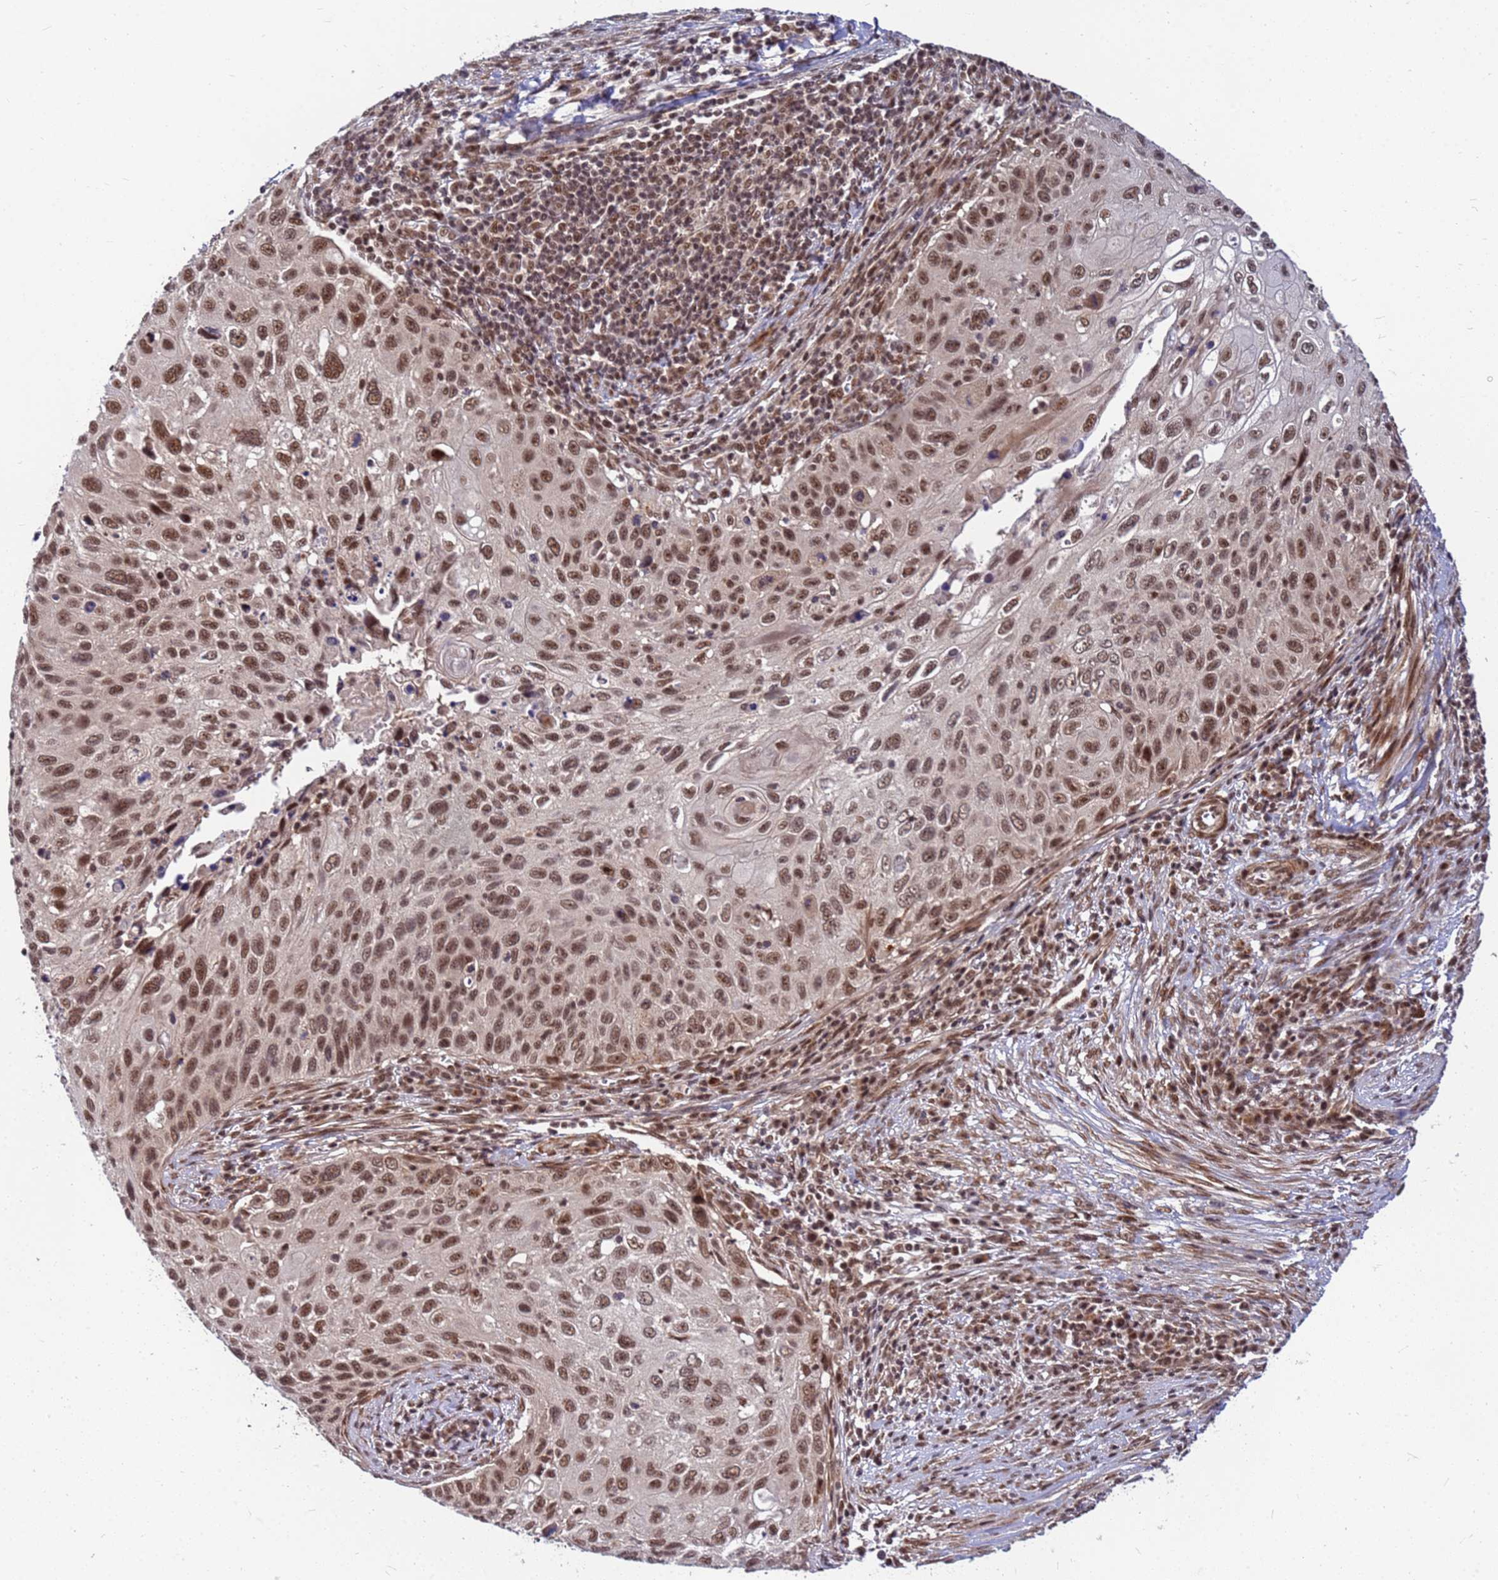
{"staining": {"intensity": "strong", "quantity": ">75%", "location": "nuclear"}, "tissue": "cervical cancer", "cell_type": "Tumor cells", "image_type": "cancer", "snomed": [{"axis": "morphology", "description": "Squamous cell carcinoma, NOS"}, {"axis": "topography", "description": "Cervix"}], "caption": "The histopathology image exhibits a brown stain indicating the presence of a protein in the nuclear of tumor cells in cervical cancer (squamous cell carcinoma). (DAB (3,3'-diaminobenzidine) IHC, brown staining for protein, blue staining for nuclei).", "gene": "NCBP2", "patient": {"sex": "female", "age": 70}}